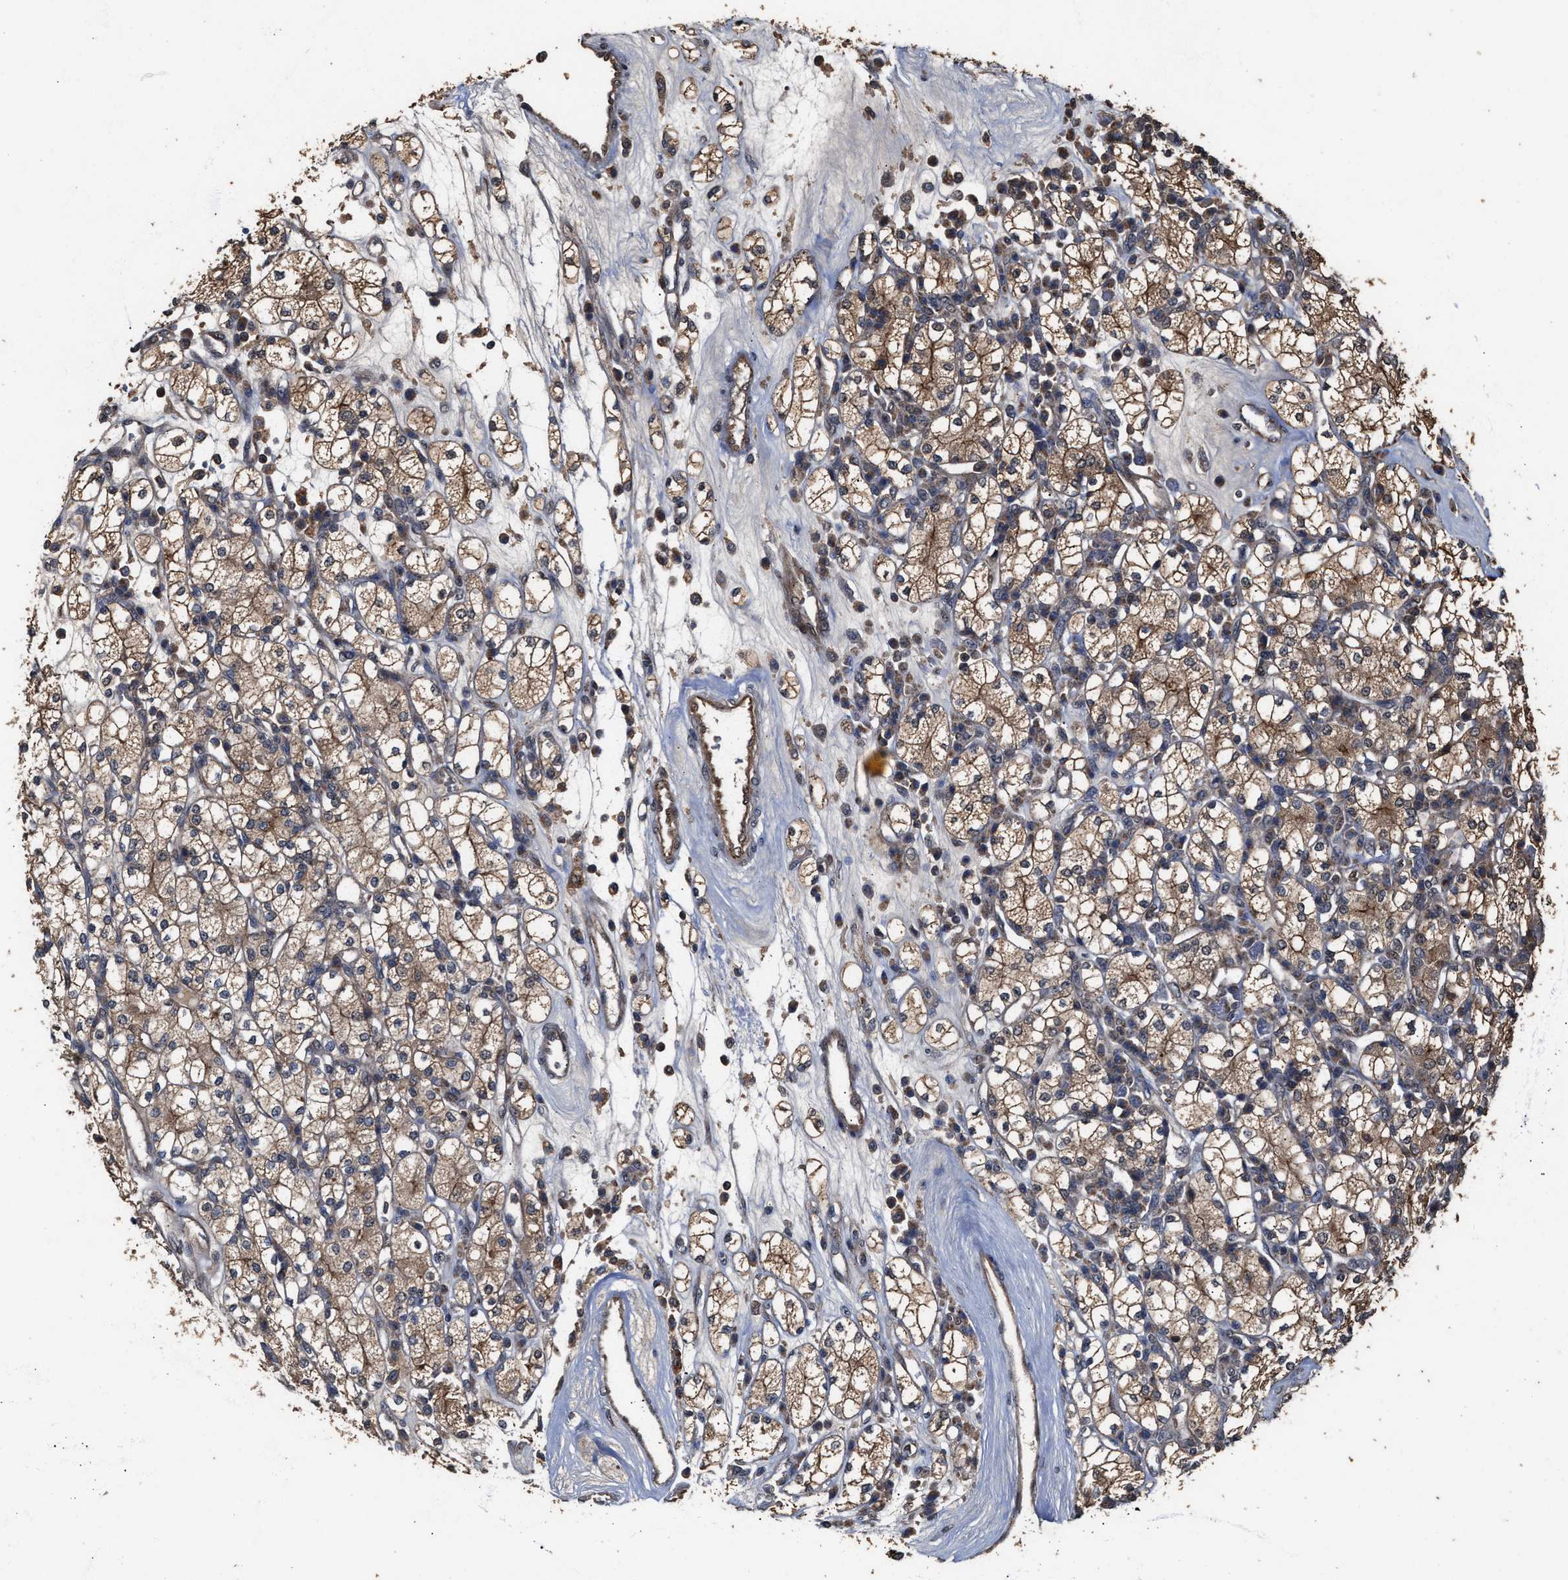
{"staining": {"intensity": "moderate", "quantity": ">75%", "location": "cytoplasmic/membranous"}, "tissue": "renal cancer", "cell_type": "Tumor cells", "image_type": "cancer", "snomed": [{"axis": "morphology", "description": "Adenocarcinoma, NOS"}, {"axis": "topography", "description": "Kidney"}], "caption": "Renal adenocarcinoma tissue demonstrates moderate cytoplasmic/membranous staining in approximately >75% of tumor cells, visualized by immunohistochemistry. The staining was performed using DAB (3,3'-diaminobenzidine), with brown indicating positive protein expression. Nuclei are stained blue with hematoxylin.", "gene": "ZNHIT6", "patient": {"sex": "male", "age": 77}}